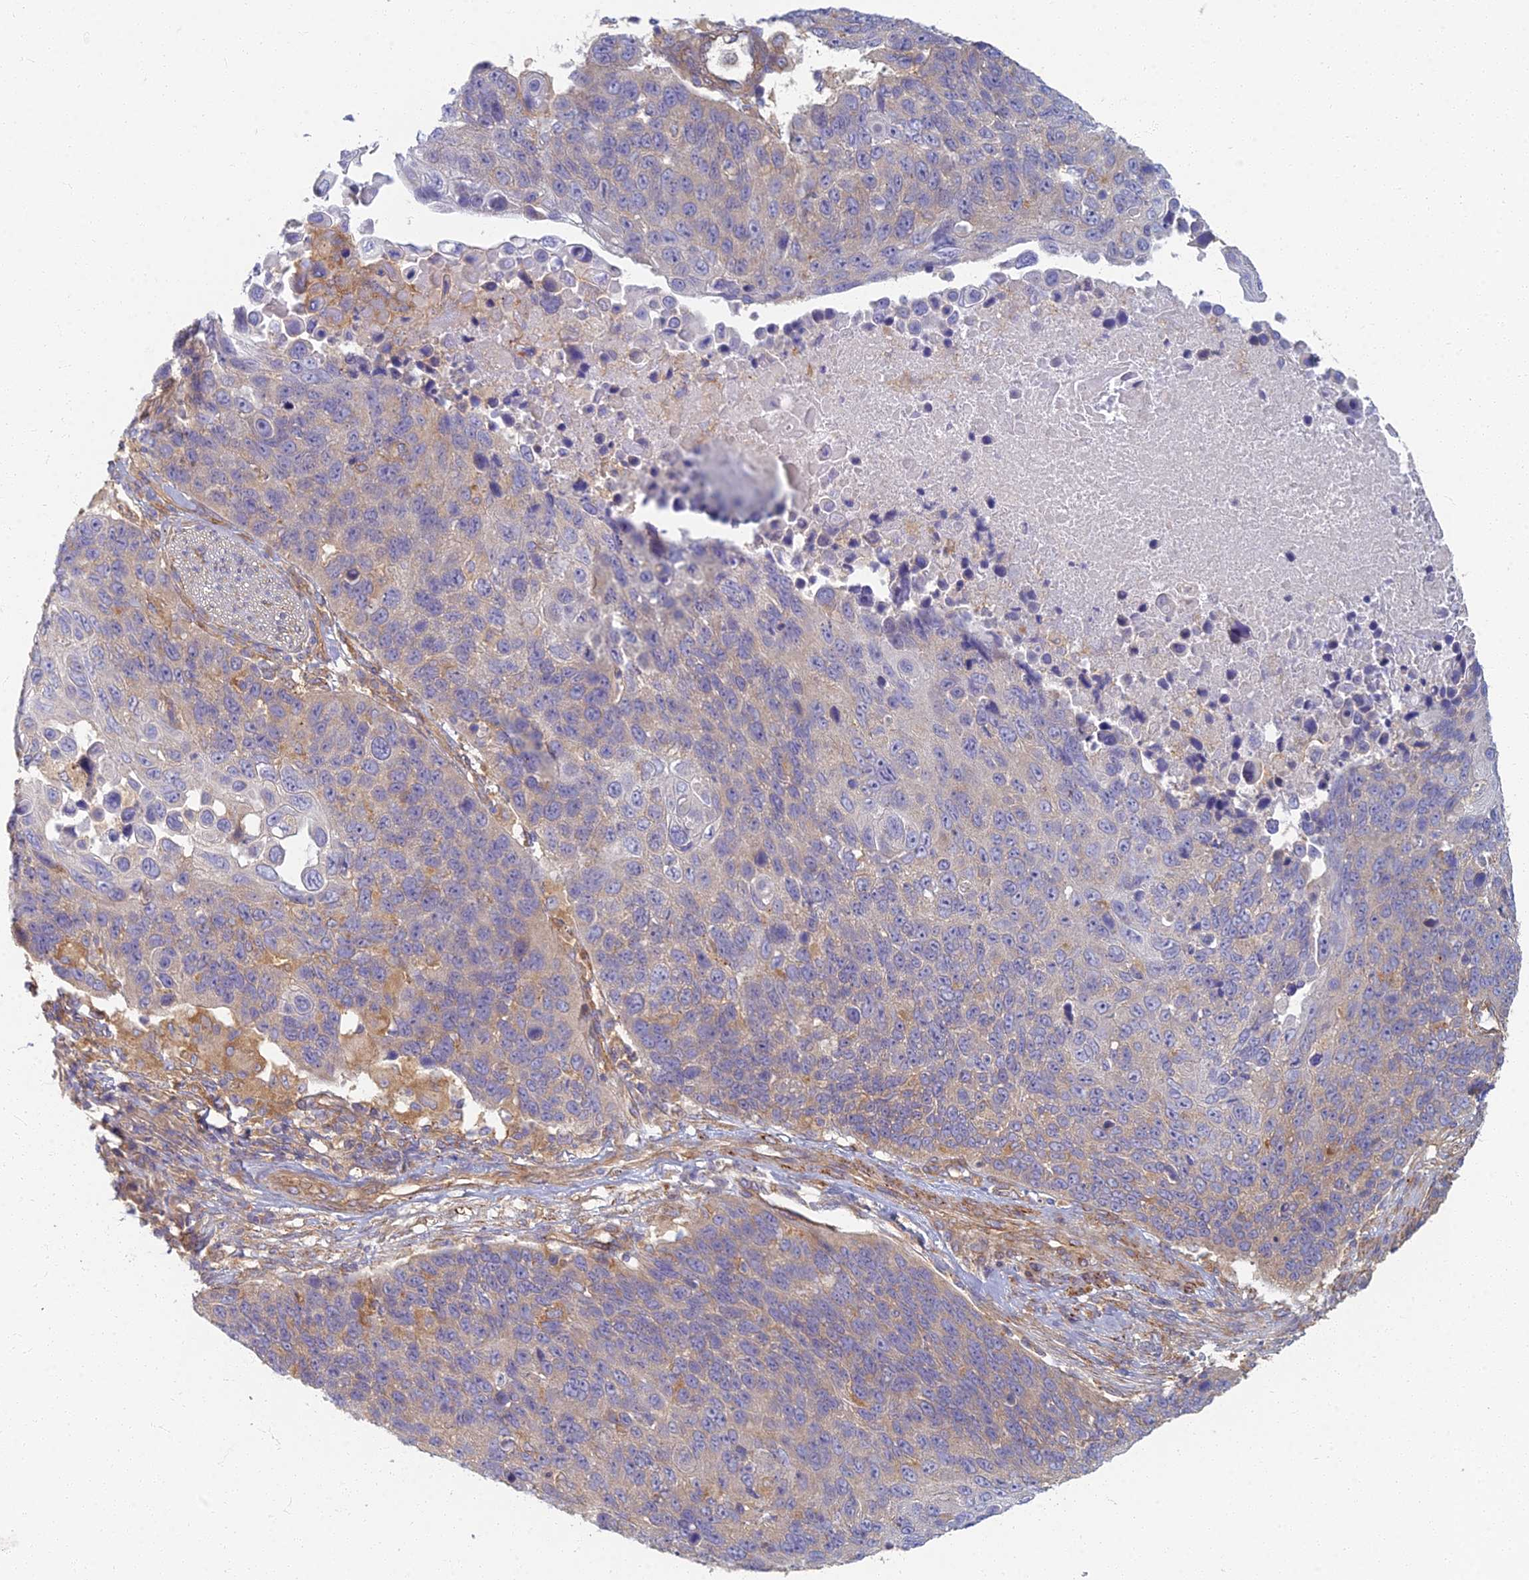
{"staining": {"intensity": "weak", "quantity": "<25%", "location": "cytoplasmic/membranous"}, "tissue": "lung cancer", "cell_type": "Tumor cells", "image_type": "cancer", "snomed": [{"axis": "morphology", "description": "Normal tissue, NOS"}, {"axis": "morphology", "description": "Squamous cell carcinoma, NOS"}, {"axis": "topography", "description": "Lymph node"}, {"axis": "topography", "description": "Lung"}], "caption": "Immunohistochemical staining of lung squamous cell carcinoma shows no significant staining in tumor cells.", "gene": "RBSN", "patient": {"sex": "male", "age": 66}}